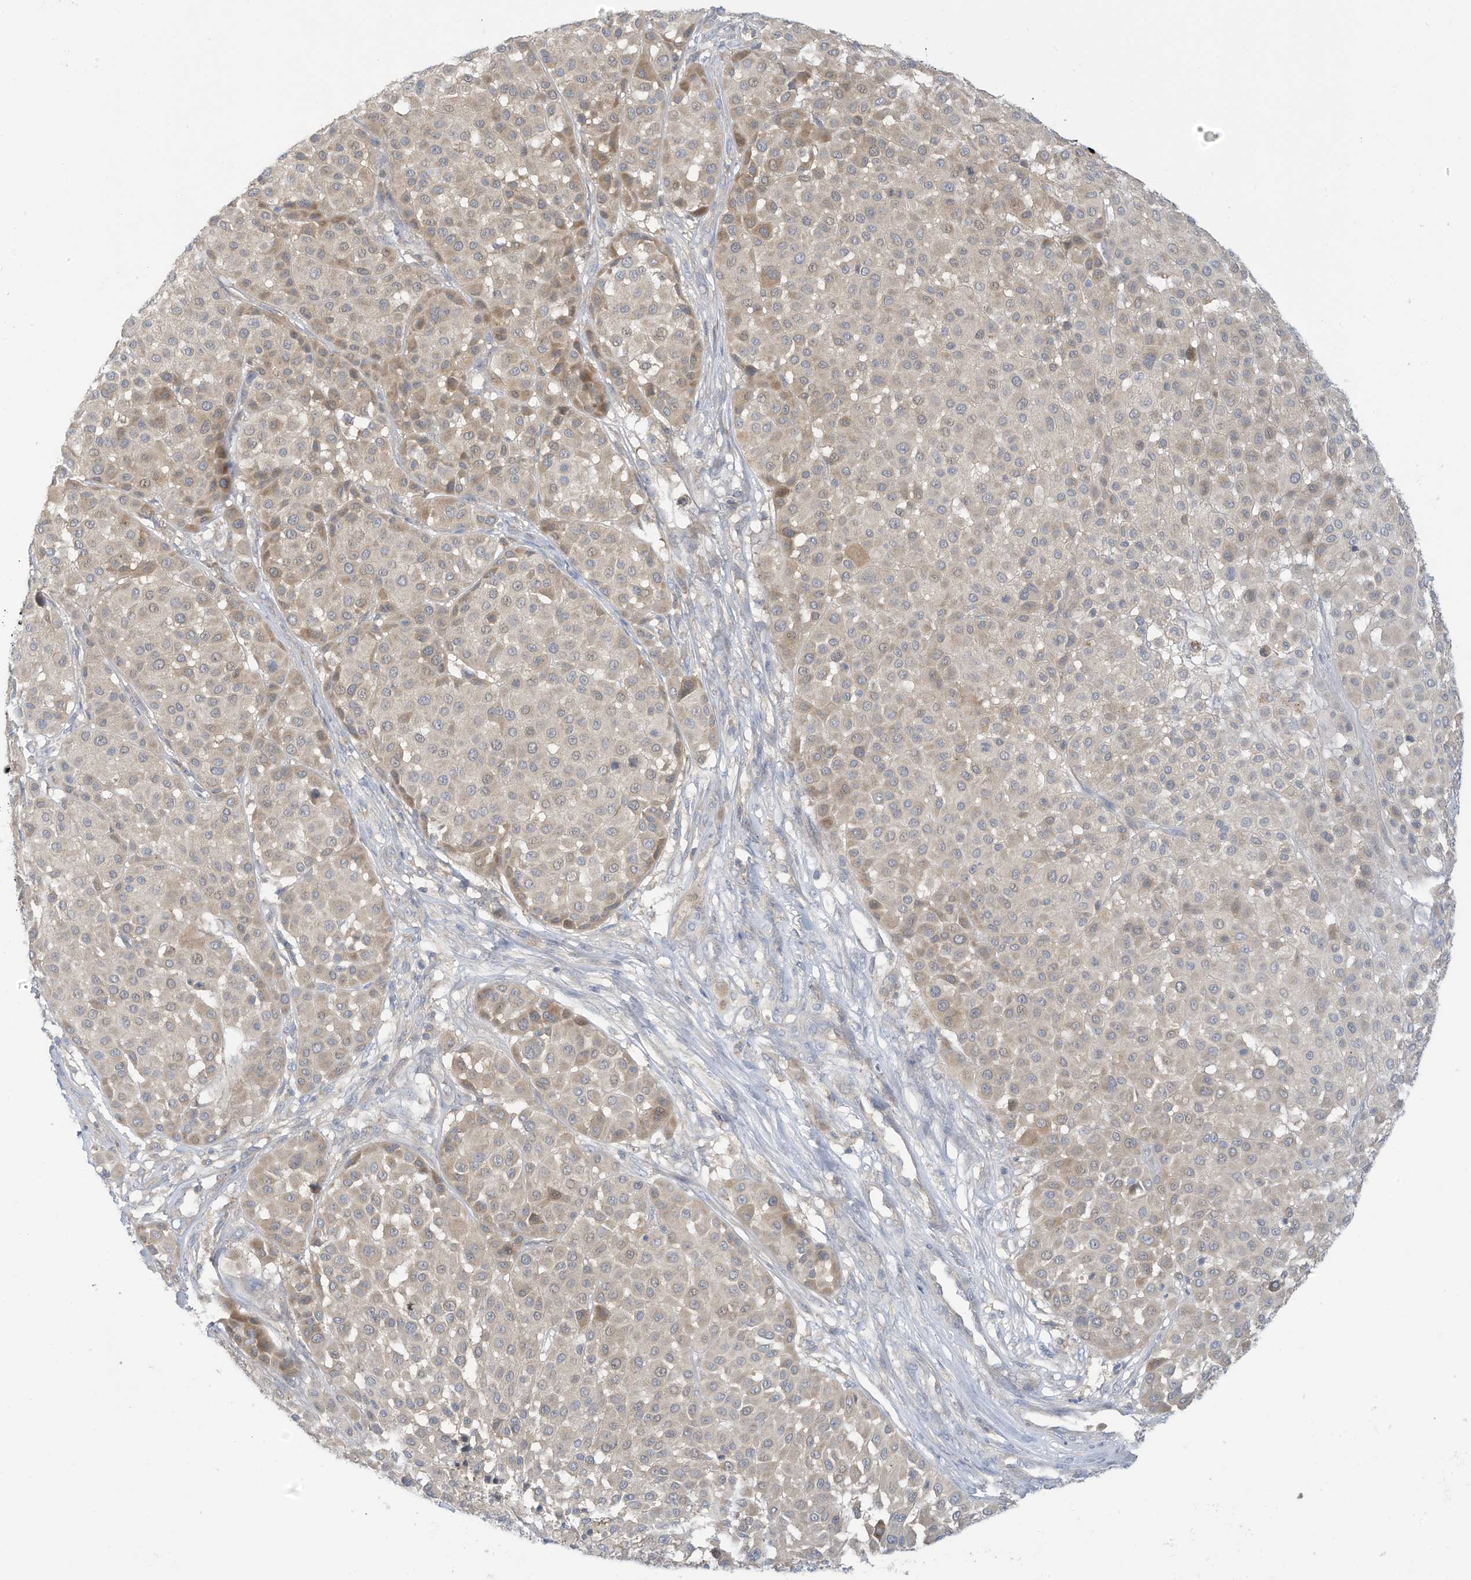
{"staining": {"intensity": "weak", "quantity": "<25%", "location": "cytoplasmic/membranous"}, "tissue": "melanoma", "cell_type": "Tumor cells", "image_type": "cancer", "snomed": [{"axis": "morphology", "description": "Malignant melanoma, Metastatic site"}, {"axis": "topography", "description": "Soft tissue"}], "caption": "The immunohistochemistry histopathology image has no significant staining in tumor cells of melanoma tissue.", "gene": "LRRN2", "patient": {"sex": "male", "age": 41}}